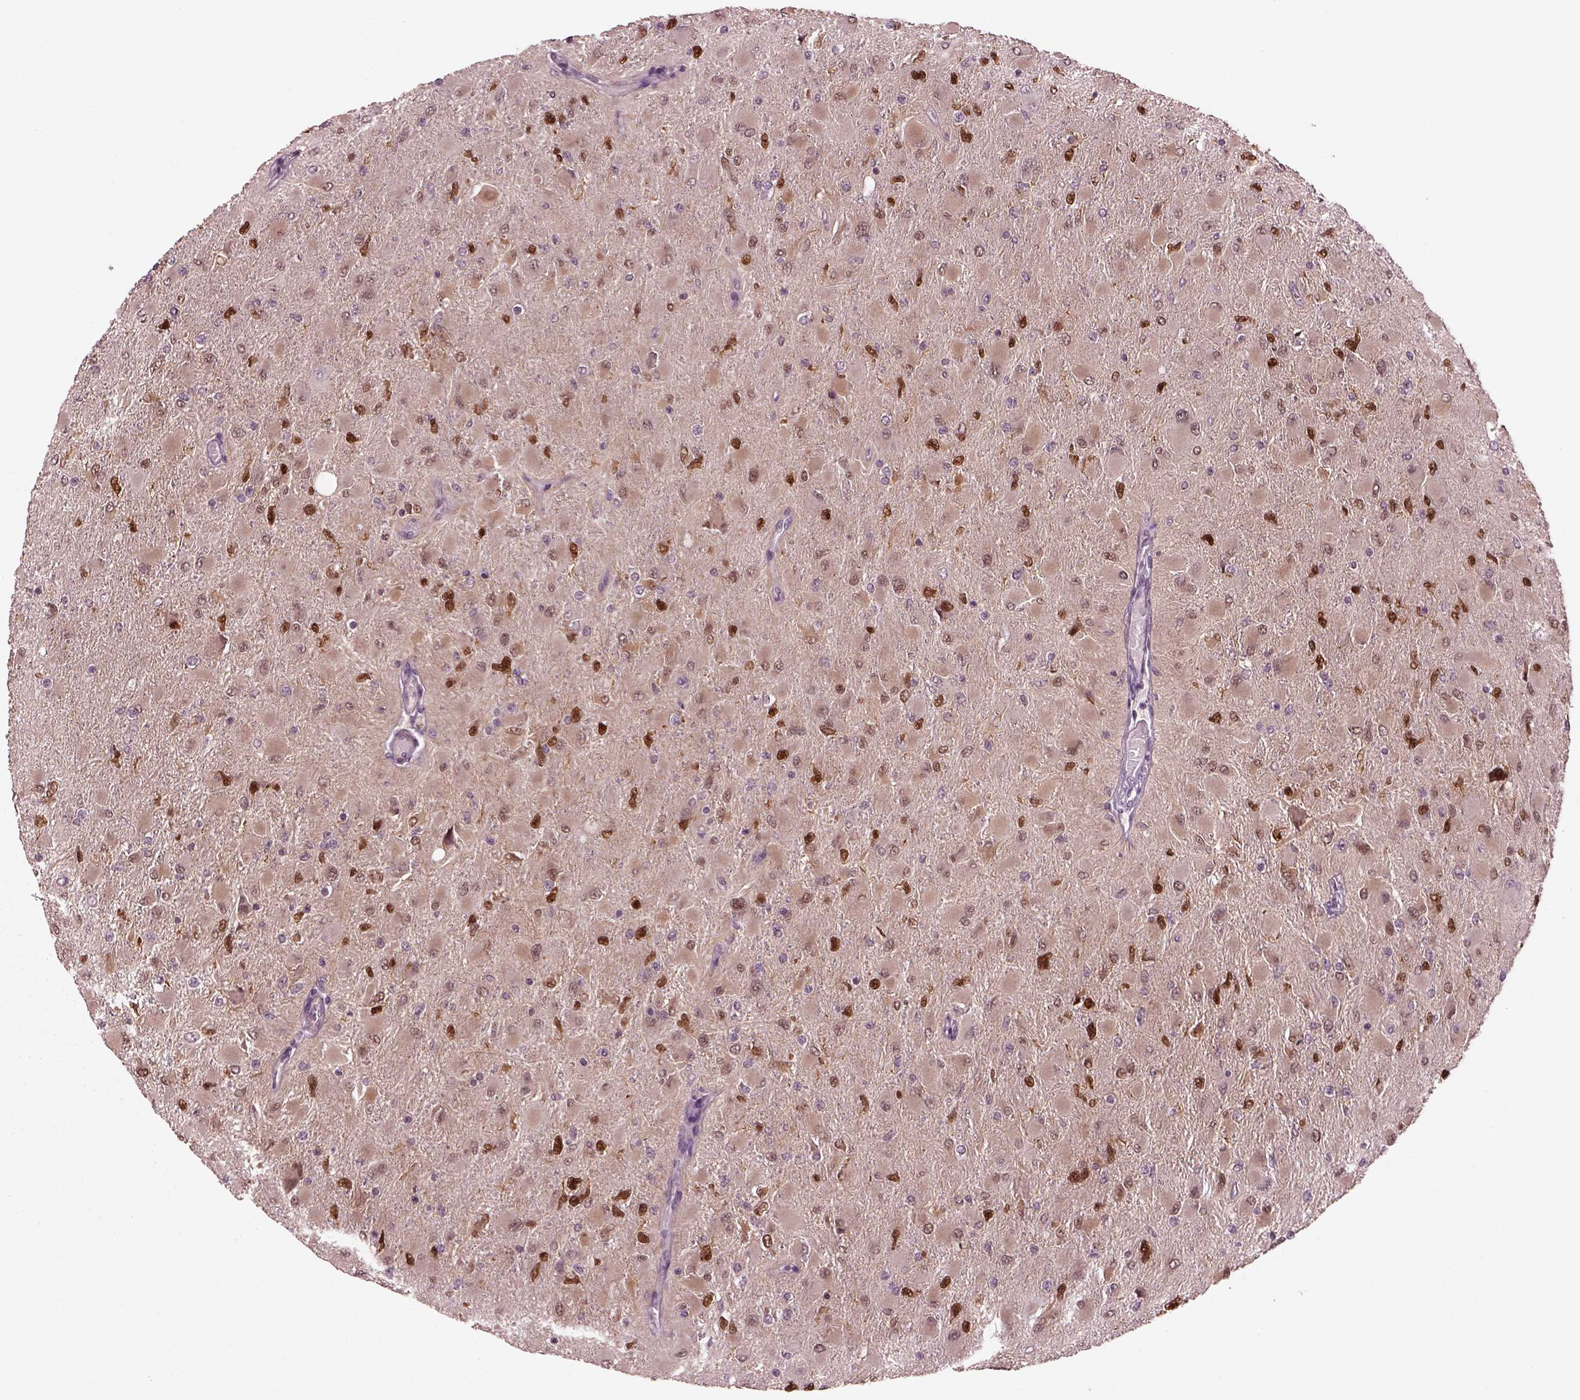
{"staining": {"intensity": "strong", "quantity": "<25%", "location": "cytoplasmic/membranous,nuclear"}, "tissue": "glioma", "cell_type": "Tumor cells", "image_type": "cancer", "snomed": [{"axis": "morphology", "description": "Glioma, malignant, High grade"}, {"axis": "topography", "description": "Cerebral cortex"}], "caption": "Malignant glioma (high-grade) stained with a brown dye reveals strong cytoplasmic/membranous and nuclear positive expression in about <25% of tumor cells.", "gene": "SRI", "patient": {"sex": "female", "age": 36}}